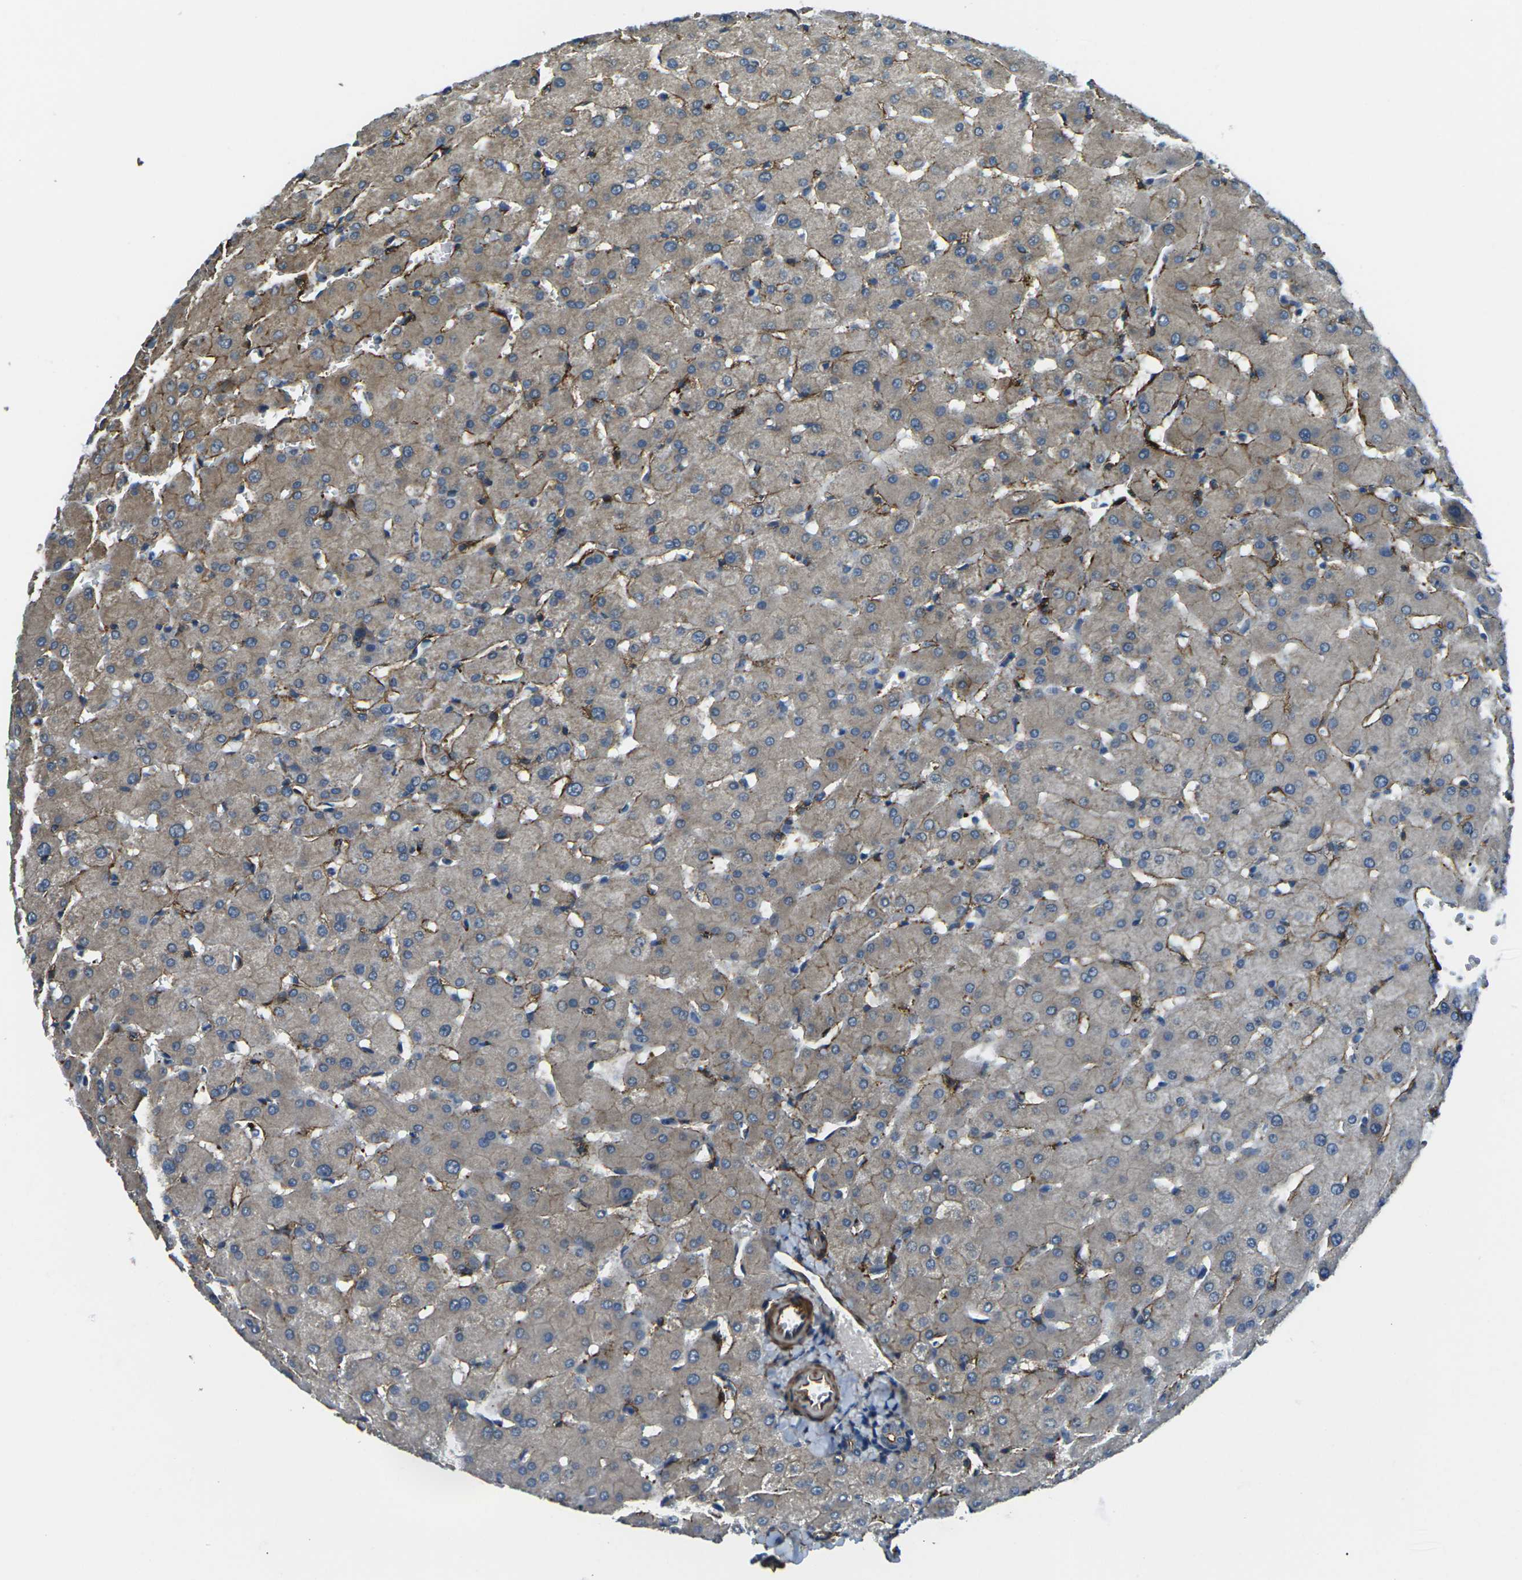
{"staining": {"intensity": "moderate", "quantity": "<25%", "location": "cytoplasmic/membranous"}, "tissue": "liver", "cell_type": "Cholangiocytes", "image_type": "normal", "snomed": [{"axis": "morphology", "description": "Normal tissue, NOS"}, {"axis": "topography", "description": "Liver"}], "caption": "A photomicrograph showing moderate cytoplasmic/membranous expression in approximately <25% of cholangiocytes in benign liver, as visualized by brown immunohistochemical staining.", "gene": "GRAMD1C", "patient": {"sex": "female", "age": 63}}